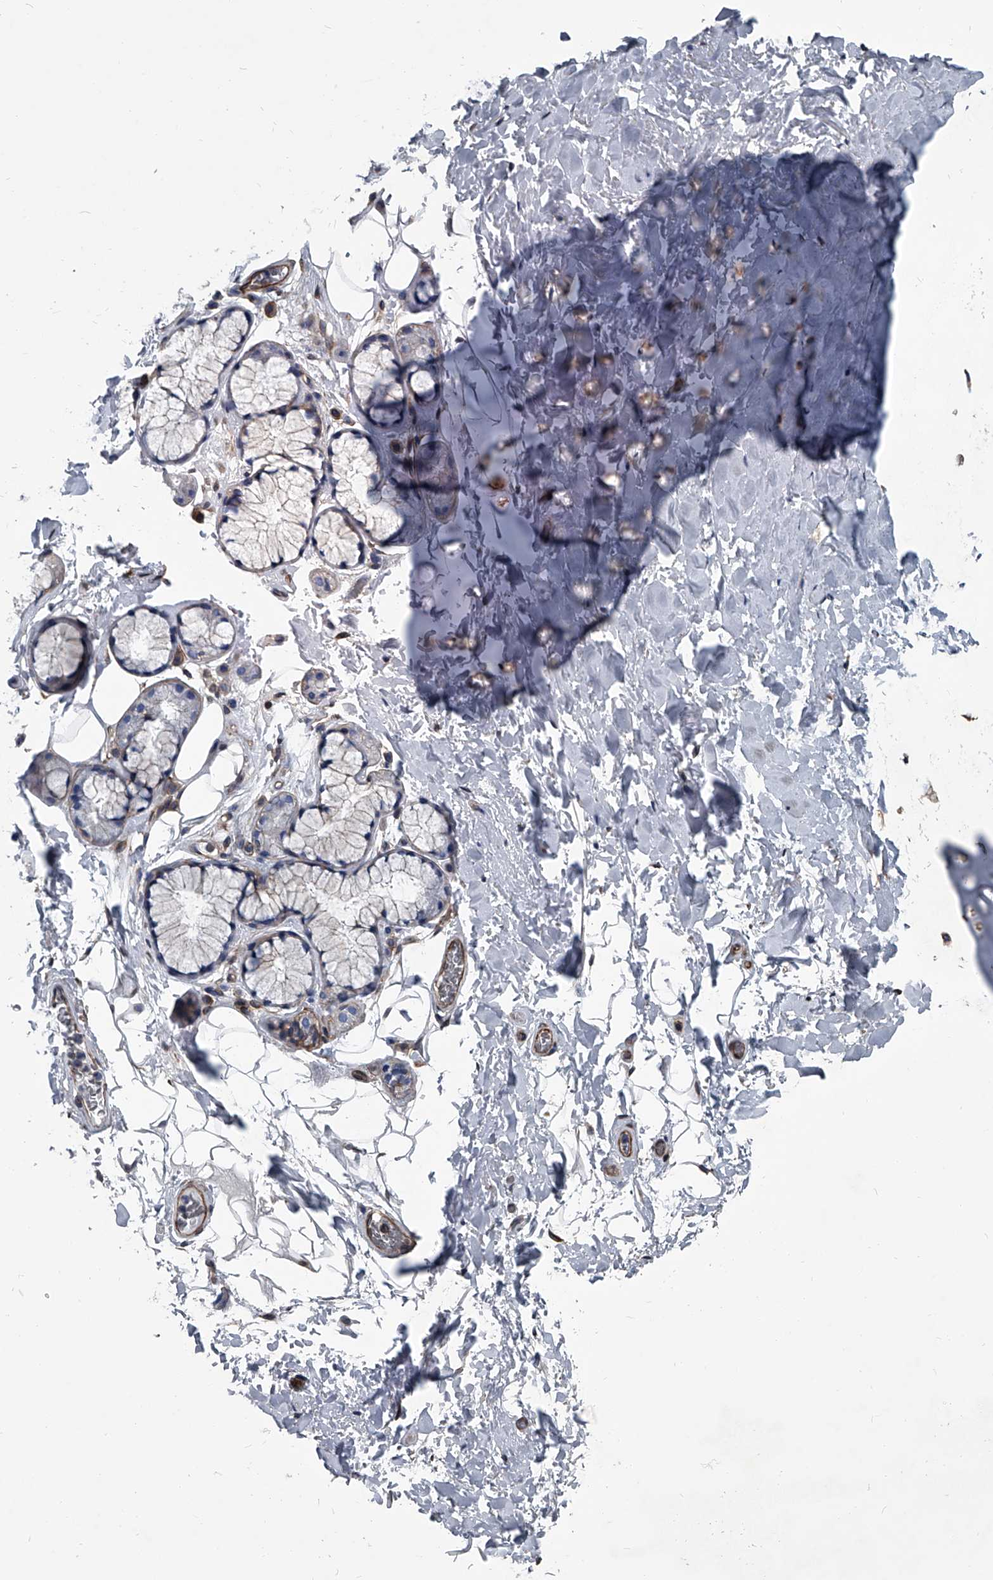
{"staining": {"intensity": "weak", "quantity": ">75%", "location": "cytoplasmic/membranous"}, "tissue": "adipose tissue", "cell_type": "Adipocytes", "image_type": "normal", "snomed": [{"axis": "morphology", "description": "Normal tissue, NOS"}, {"axis": "topography", "description": "Cartilage tissue"}], "caption": "DAB (3,3'-diaminobenzidine) immunohistochemical staining of normal adipose tissue shows weak cytoplasmic/membranous protein expression in approximately >75% of adipocytes.", "gene": "PLEC", "patient": {"sex": "female", "age": 63}}